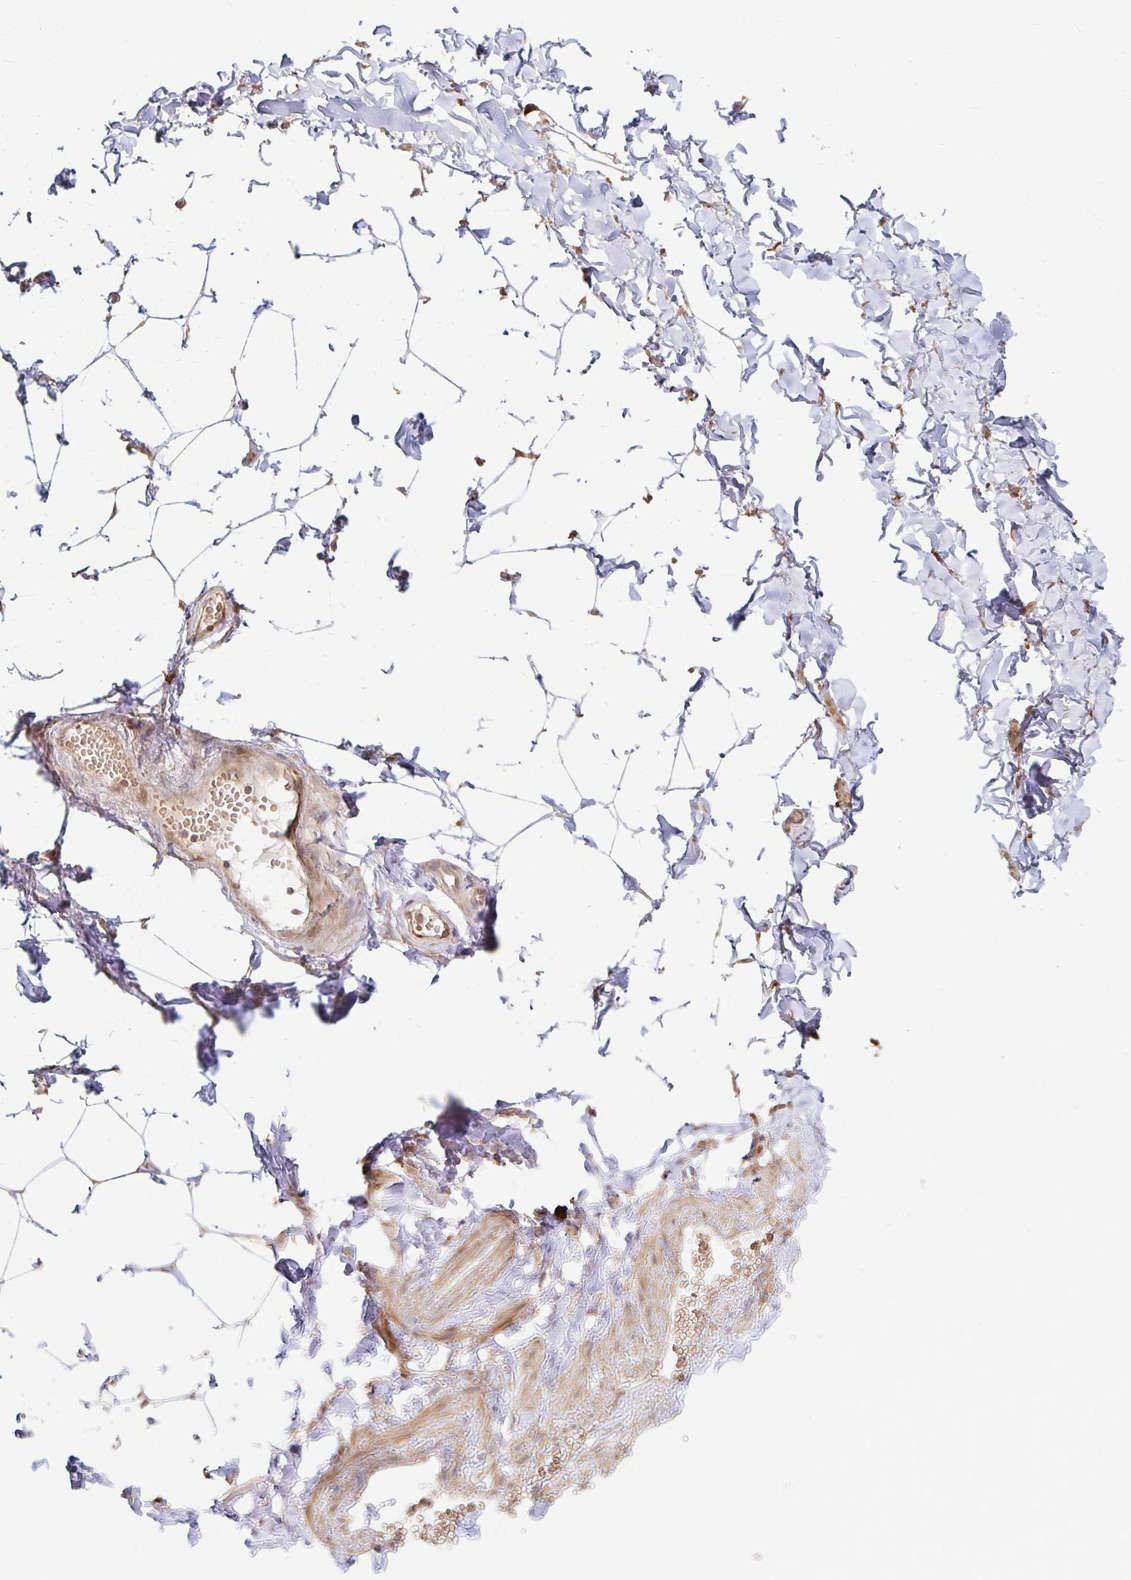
{"staining": {"intensity": "negative", "quantity": "none", "location": "none"}, "tissue": "adipose tissue", "cell_type": "Adipocytes", "image_type": "normal", "snomed": [{"axis": "morphology", "description": "Normal tissue, NOS"}, {"axis": "topography", "description": "Soft tissue"}, {"axis": "topography", "description": "Adipose tissue"}, {"axis": "topography", "description": "Vascular tissue"}, {"axis": "topography", "description": "Peripheral nerve tissue"}], "caption": "Adipose tissue was stained to show a protein in brown. There is no significant staining in adipocytes. (DAB (3,3'-diaminobenzidine) immunohistochemistry, high magnification).", "gene": "CAST", "patient": {"sex": "male", "age": 29}}